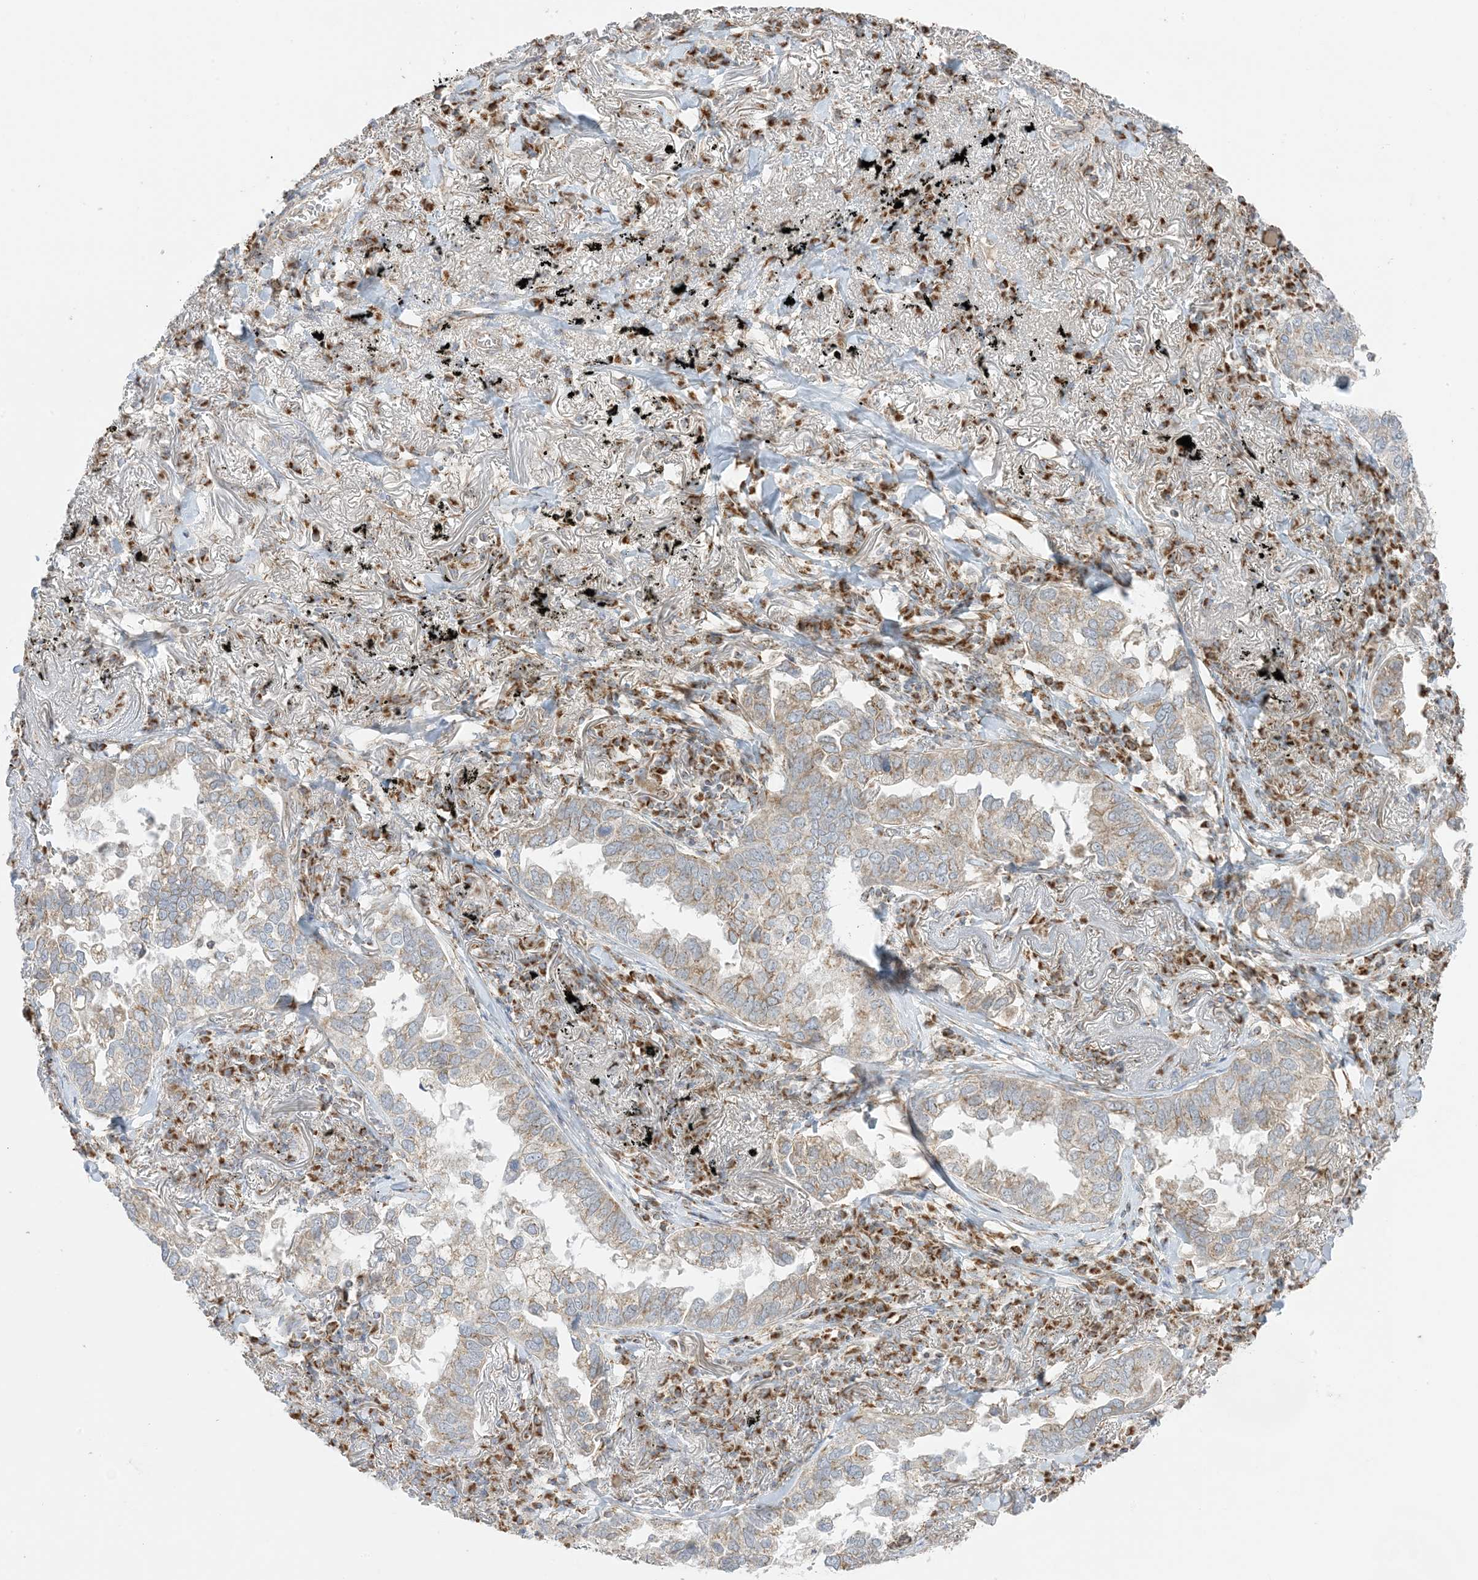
{"staining": {"intensity": "weak", "quantity": "<25%", "location": "cytoplasmic/membranous"}, "tissue": "lung cancer", "cell_type": "Tumor cells", "image_type": "cancer", "snomed": [{"axis": "morphology", "description": "Adenocarcinoma, NOS"}, {"axis": "topography", "description": "Lung"}], "caption": "Immunohistochemical staining of lung adenocarcinoma shows no significant staining in tumor cells.", "gene": "SLC25A12", "patient": {"sex": "male", "age": 65}}